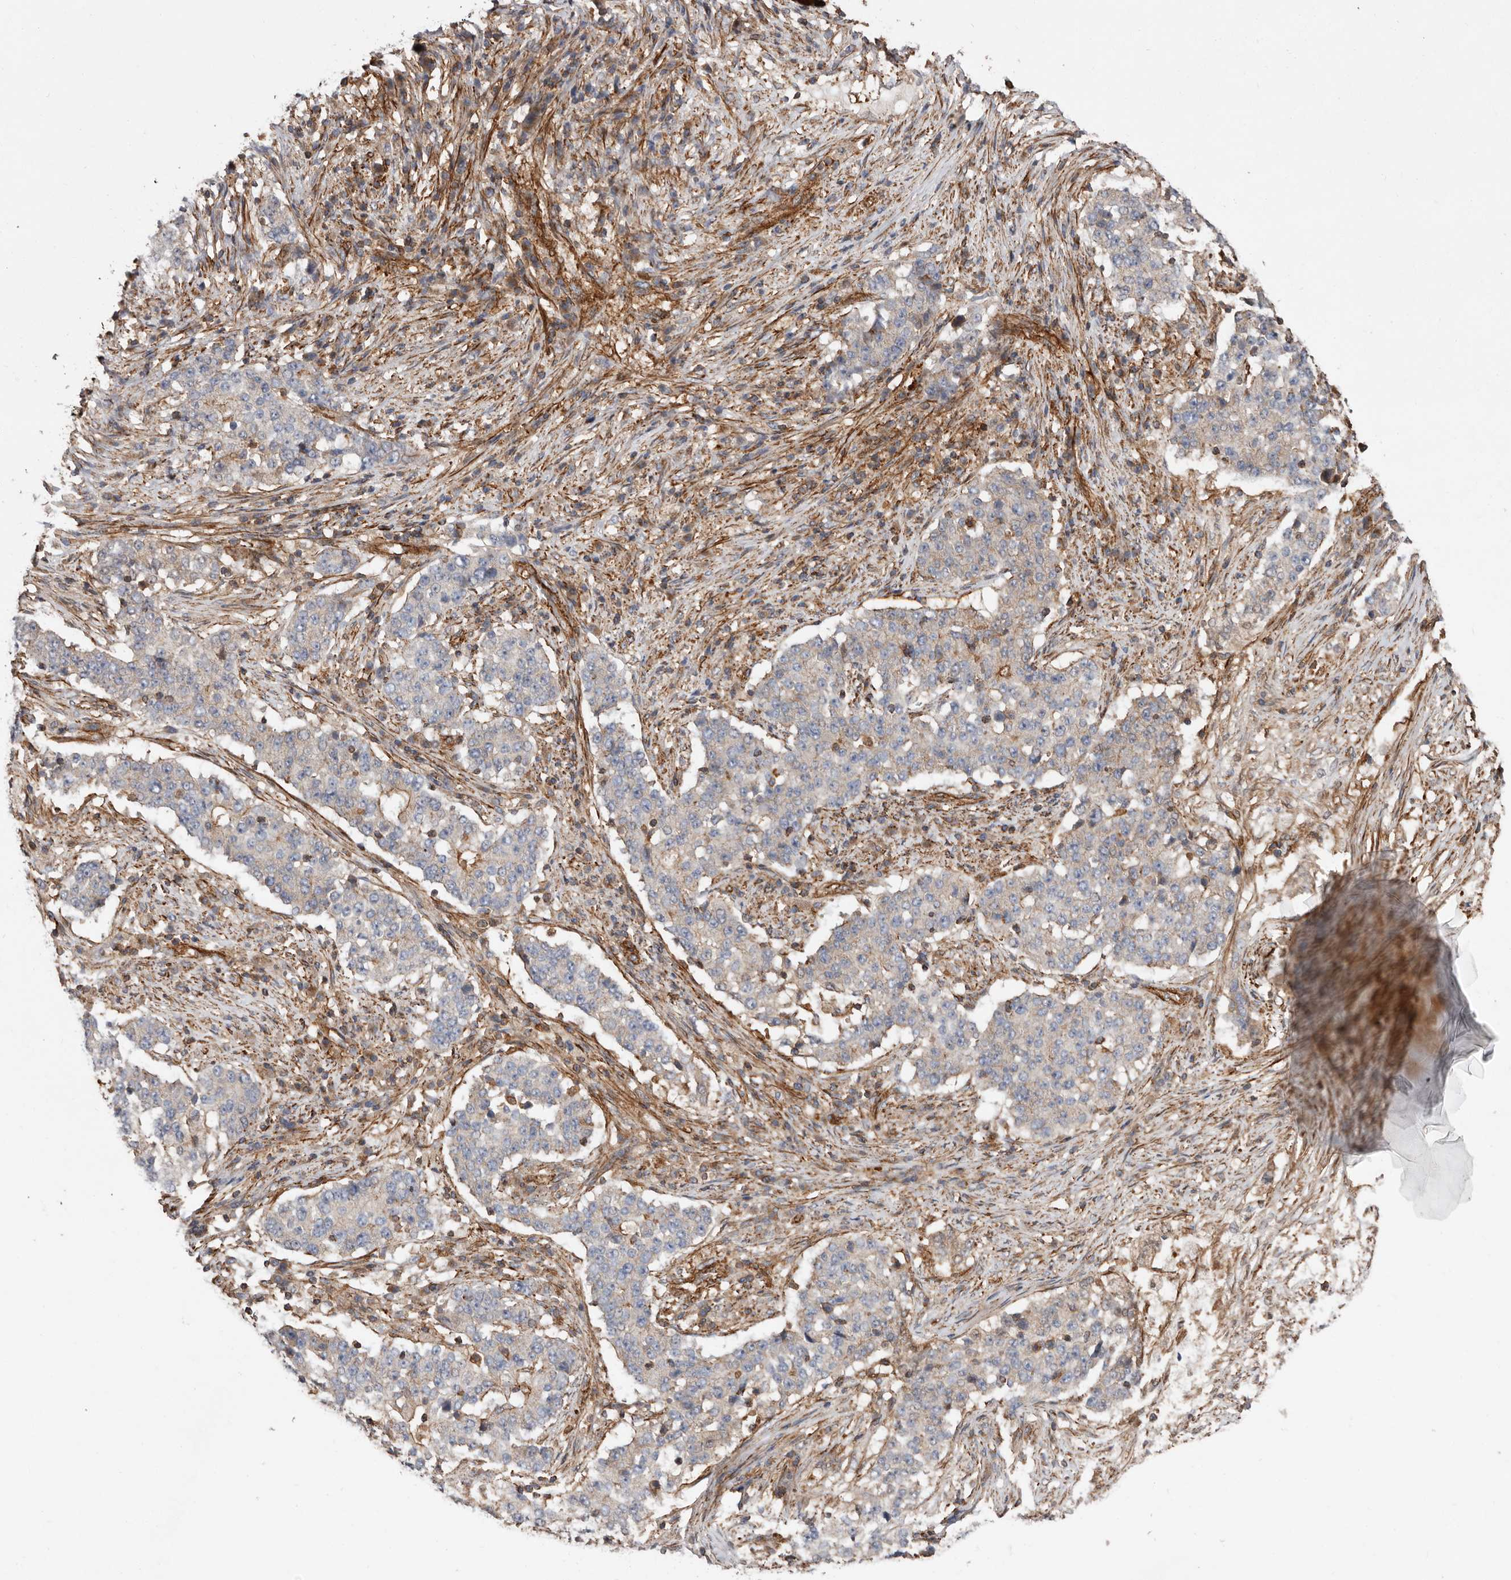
{"staining": {"intensity": "weak", "quantity": "<25%", "location": "cytoplasmic/membranous"}, "tissue": "stomach cancer", "cell_type": "Tumor cells", "image_type": "cancer", "snomed": [{"axis": "morphology", "description": "Adenocarcinoma, NOS"}, {"axis": "topography", "description": "Stomach"}], "caption": "DAB immunohistochemical staining of stomach cancer (adenocarcinoma) shows no significant positivity in tumor cells.", "gene": "TMC7", "patient": {"sex": "male", "age": 59}}